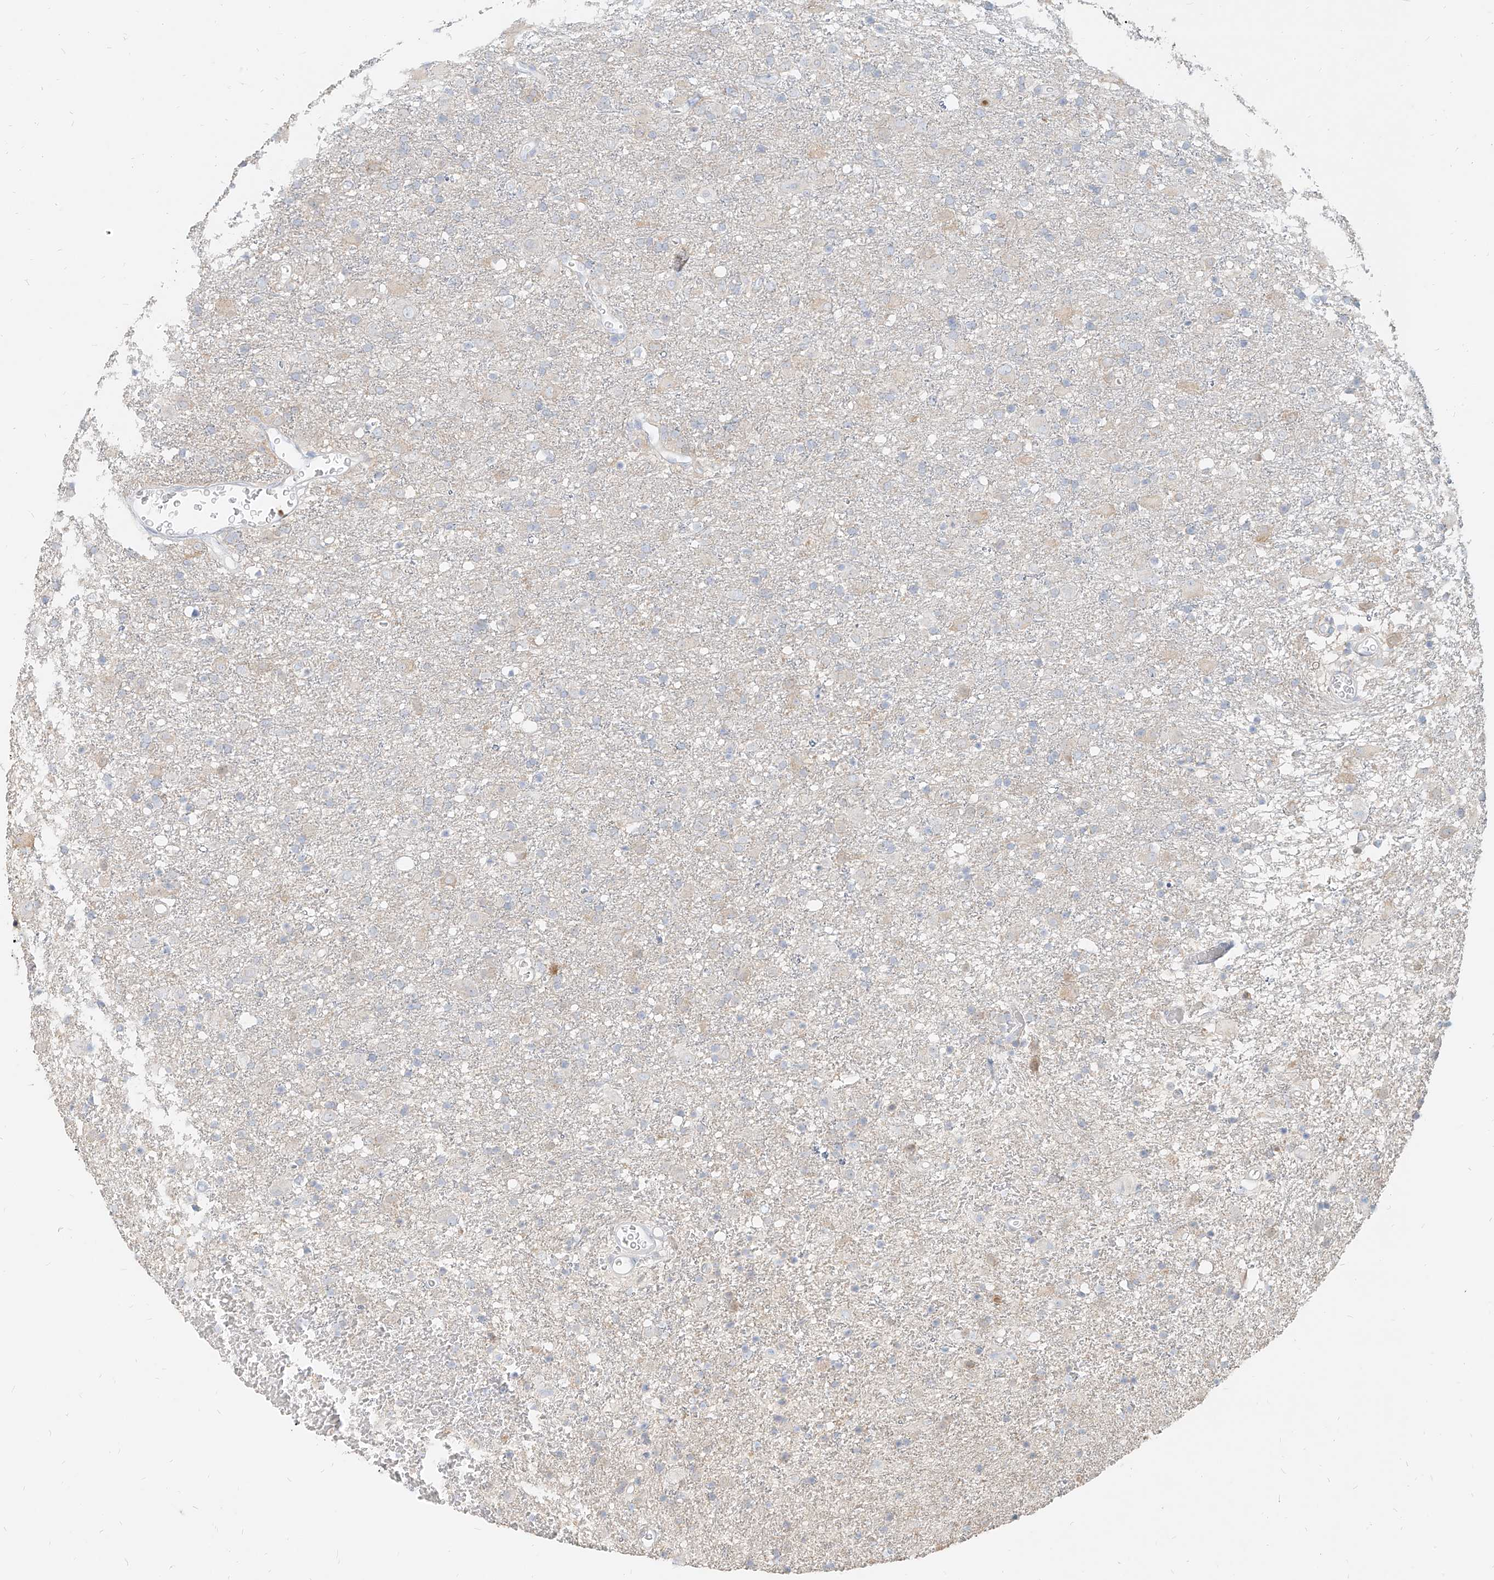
{"staining": {"intensity": "negative", "quantity": "none", "location": "none"}, "tissue": "glioma", "cell_type": "Tumor cells", "image_type": "cancer", "snomed": [{"axis": "morphology", "description": "Glioma, malignant, Low grade"}, {"axis": "topography", "description": "Brain"}], "caption": "Photomicrograph shows no significant protein expression in tumor cells of glioma.", "gene": "PGD", "patient": {"sex": "male", "age": 65}}